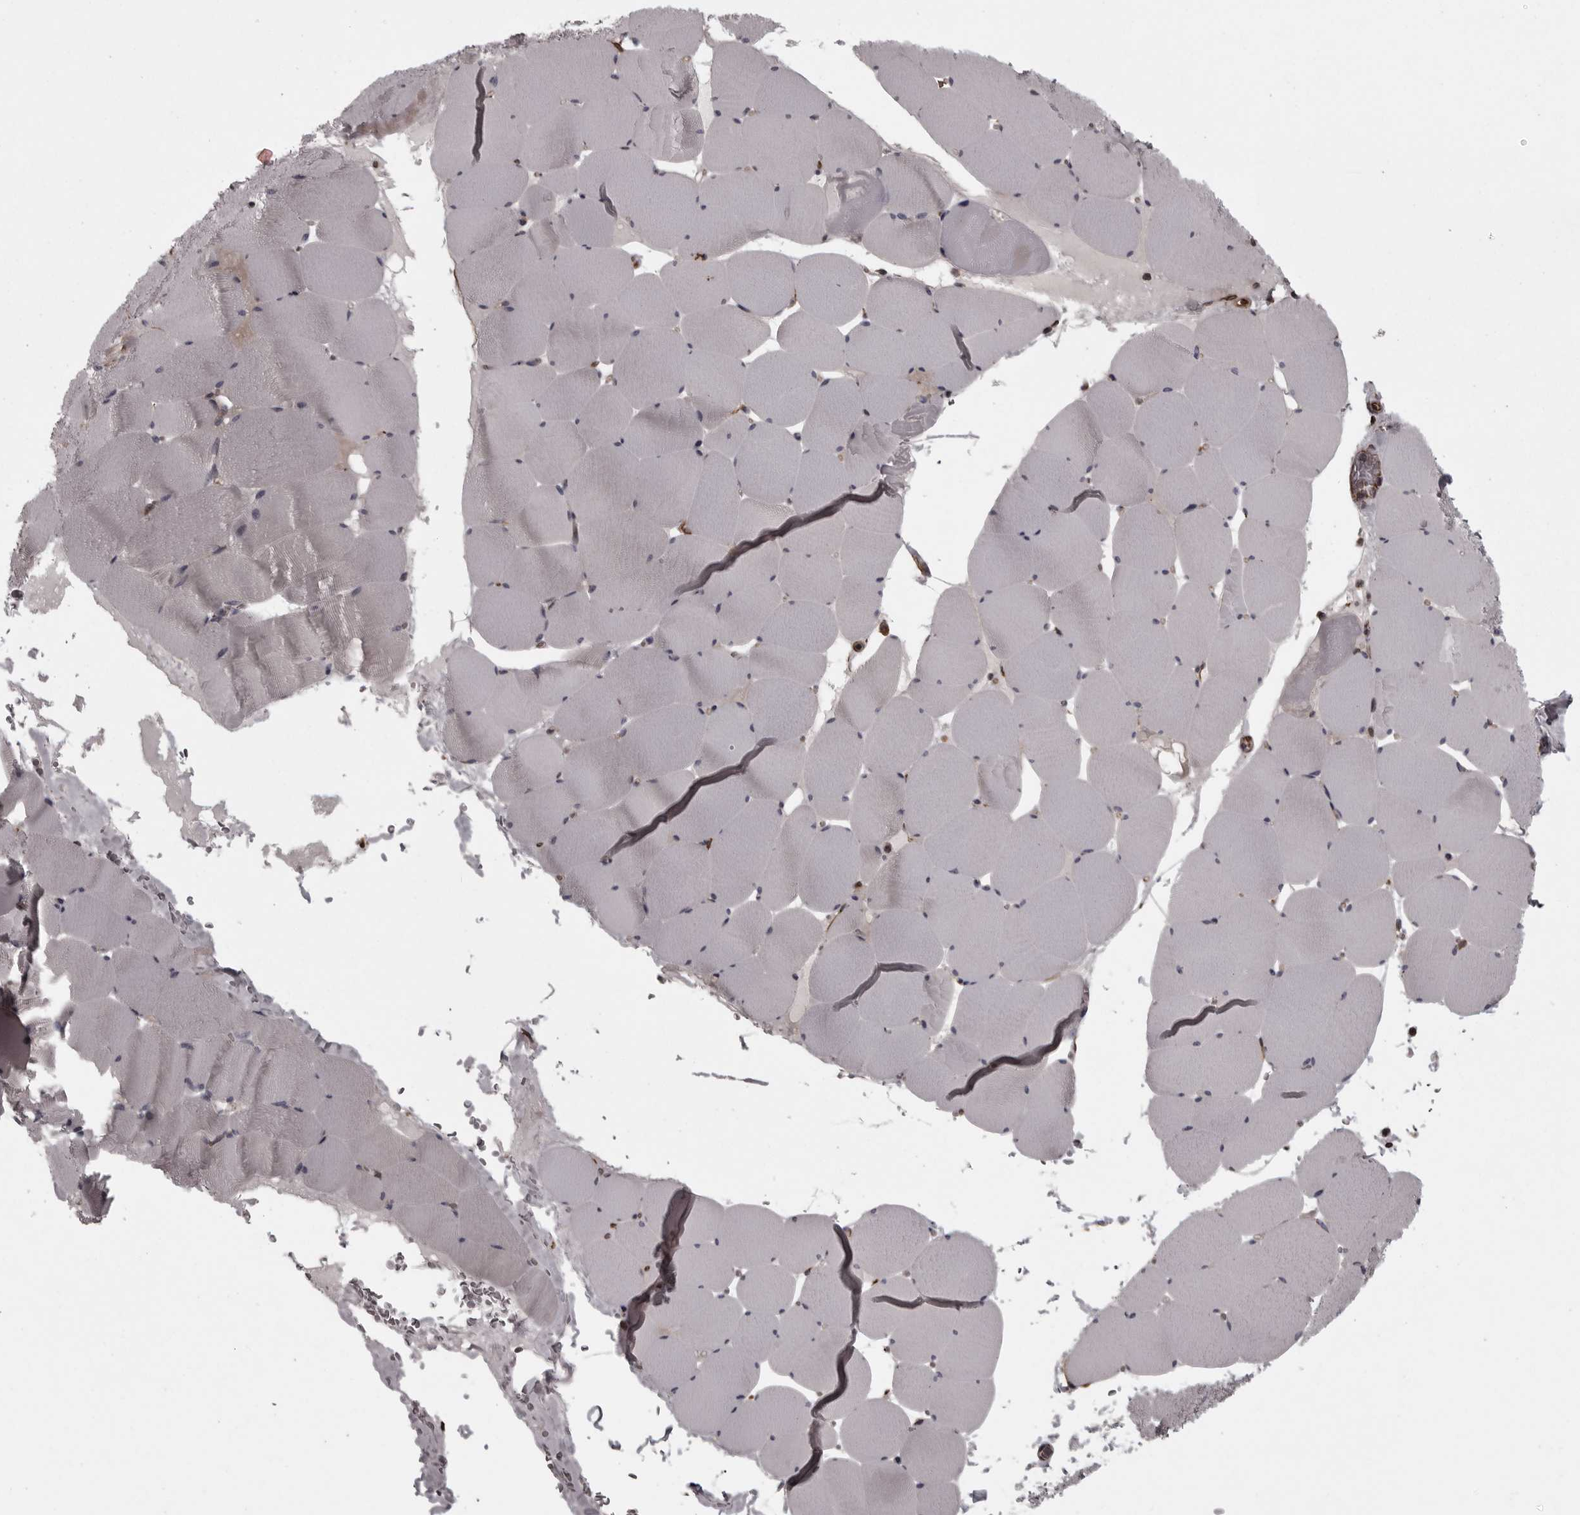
{"staining": {"intensity": "negative", "quantity": "none", "location": "none"}, "tissue": "skeletal muscle", "cell_type": "Myocytes", "image_type": "normal", "snomed": [{"axis": "morphology", "description": "Normal tissue, NOS"}, {"axis": "topography", "description": "Skeletal muscle"}], "caption": "Micrograph shows no significant protein expression in myocytes of benign skeletal muscle. (Stains: DAB (3,3'-diaminobenzidine) immunohistochemistry with hematoxylin counter stain, Microscopy: brightfield microscopy at high magnification).", "gene": "FAAP100", "patient": {"sex": "male", "age": 62}}